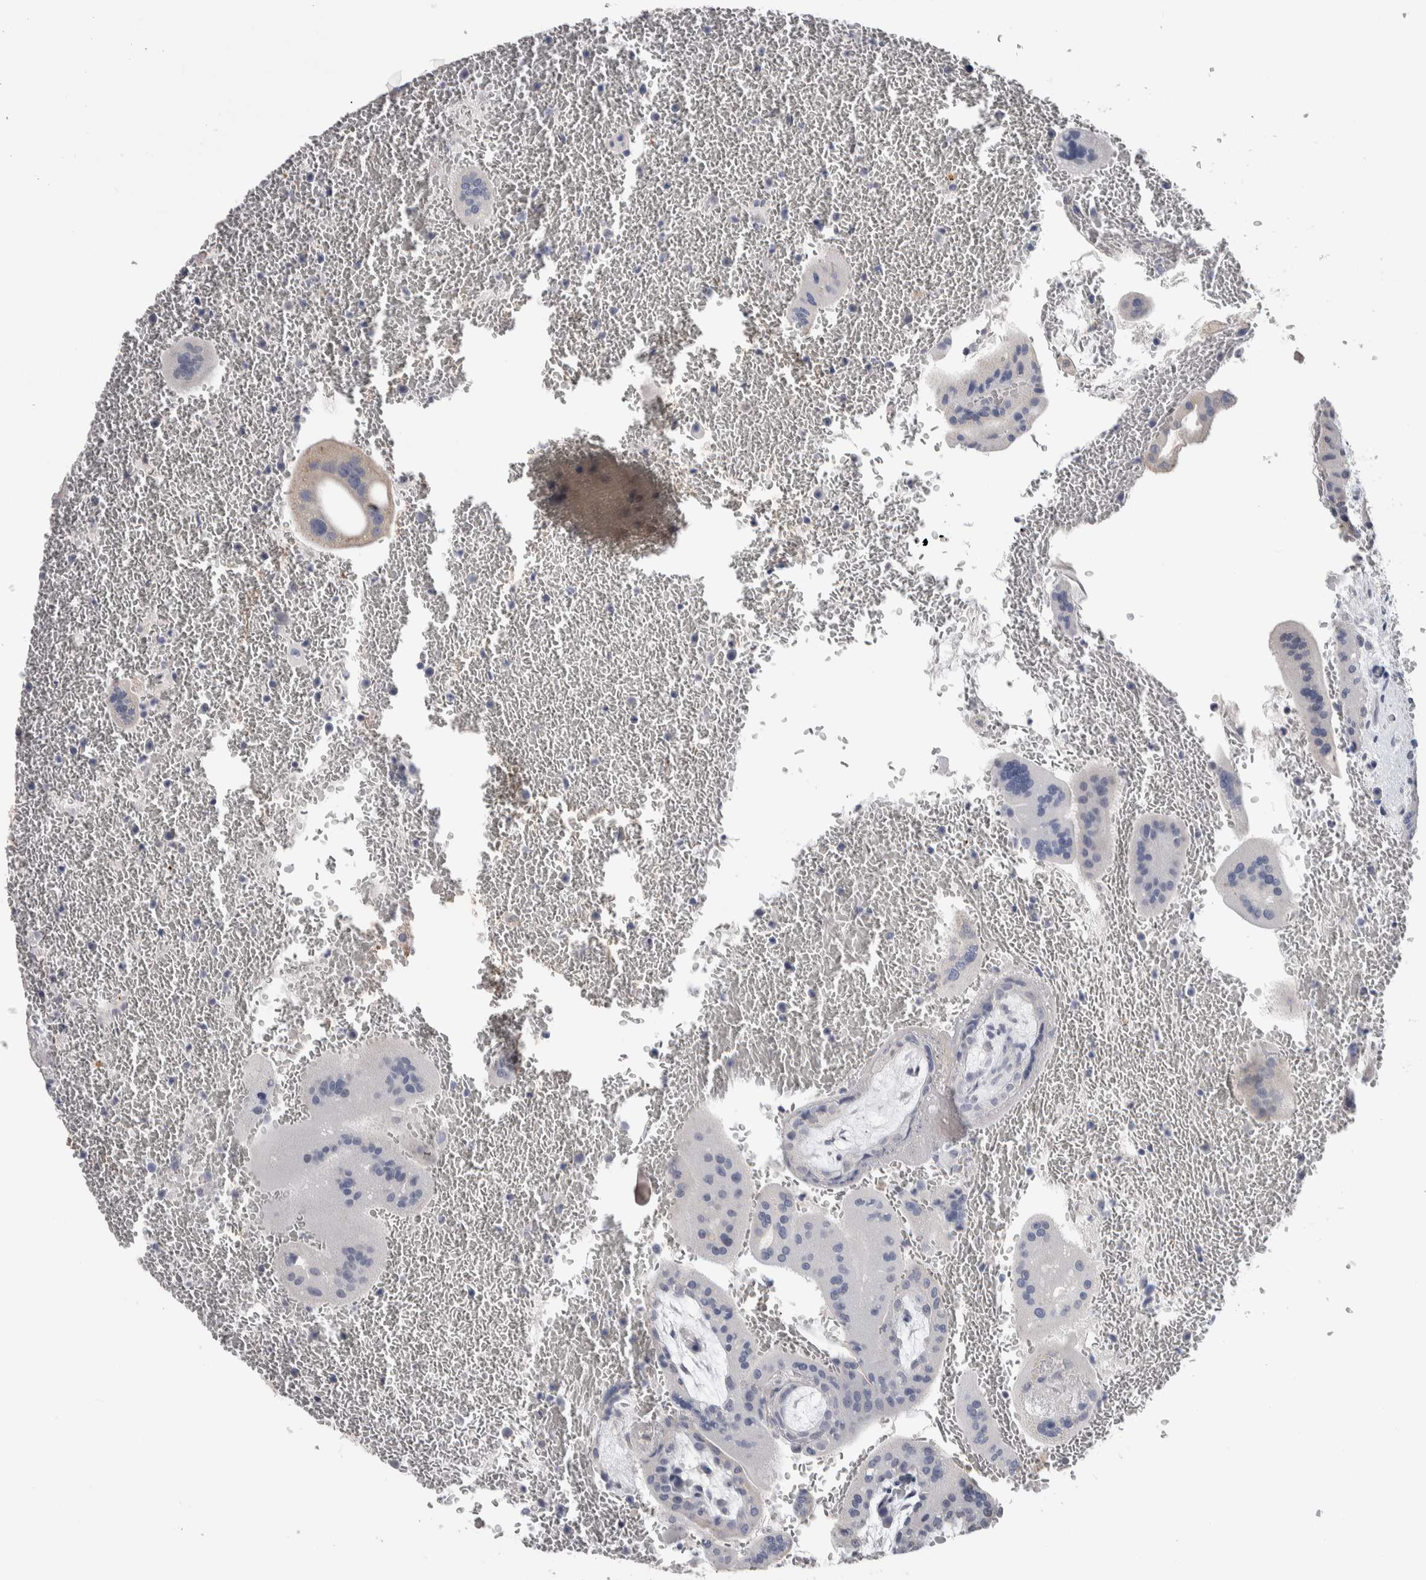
{"staining": {"intensity": "negative", "quantity": "none", "location": "none"}, "tissue": "placenta", "cell_type": "Decidual cells", "image_type": "normal", "snomed": [{"axis": "morphology", "description": "Normal tissue, NOS"}, {"axis": "topography", "description": "Placenta"}], "caption": "IHC image of unremarkable placenta: placenta stained with DAB reveals no significant protein expression in decidual cells. (IHC, brightfield microscopy, high magnification).", "gene": "TMEM102", "patient": {"sex": "female", "age": 35}}